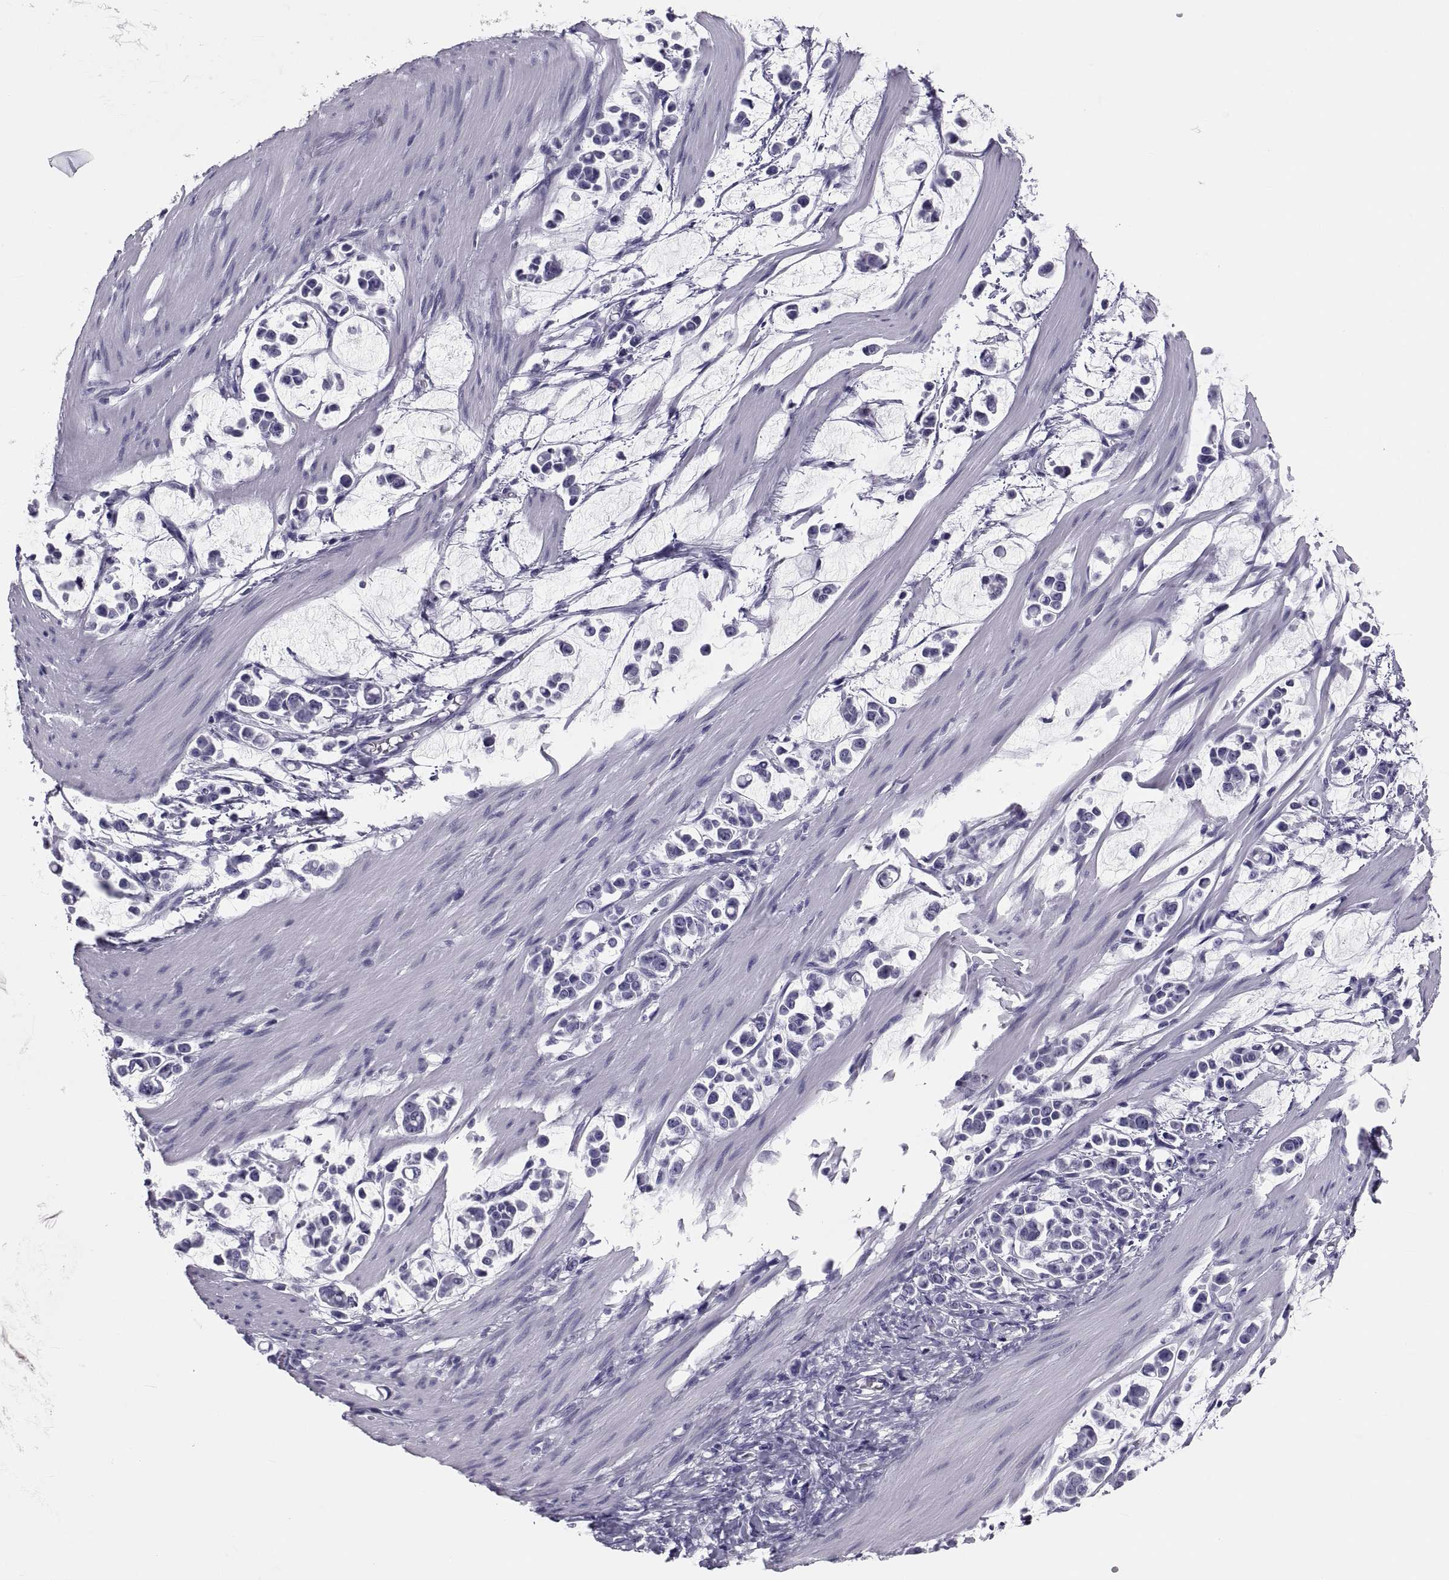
{"staining": {"intensity": "negative", "quantity": "none", "location": "none"}, "tissue": "stomach cancer", "cell_type": "Tumor cells", "image_type": "cancer", "snomed": [{"axis": "morphology", "description": "Adenocarcinoma, NOS"}, {"axis": "topography", "description": "Stomach"}], "caption": "An image of human stomach cancer (adenocarcinoma) is negative for staining in tumor cells.", "gene": "CRISP1", "patient": {"sex": "male", "age": 82}}